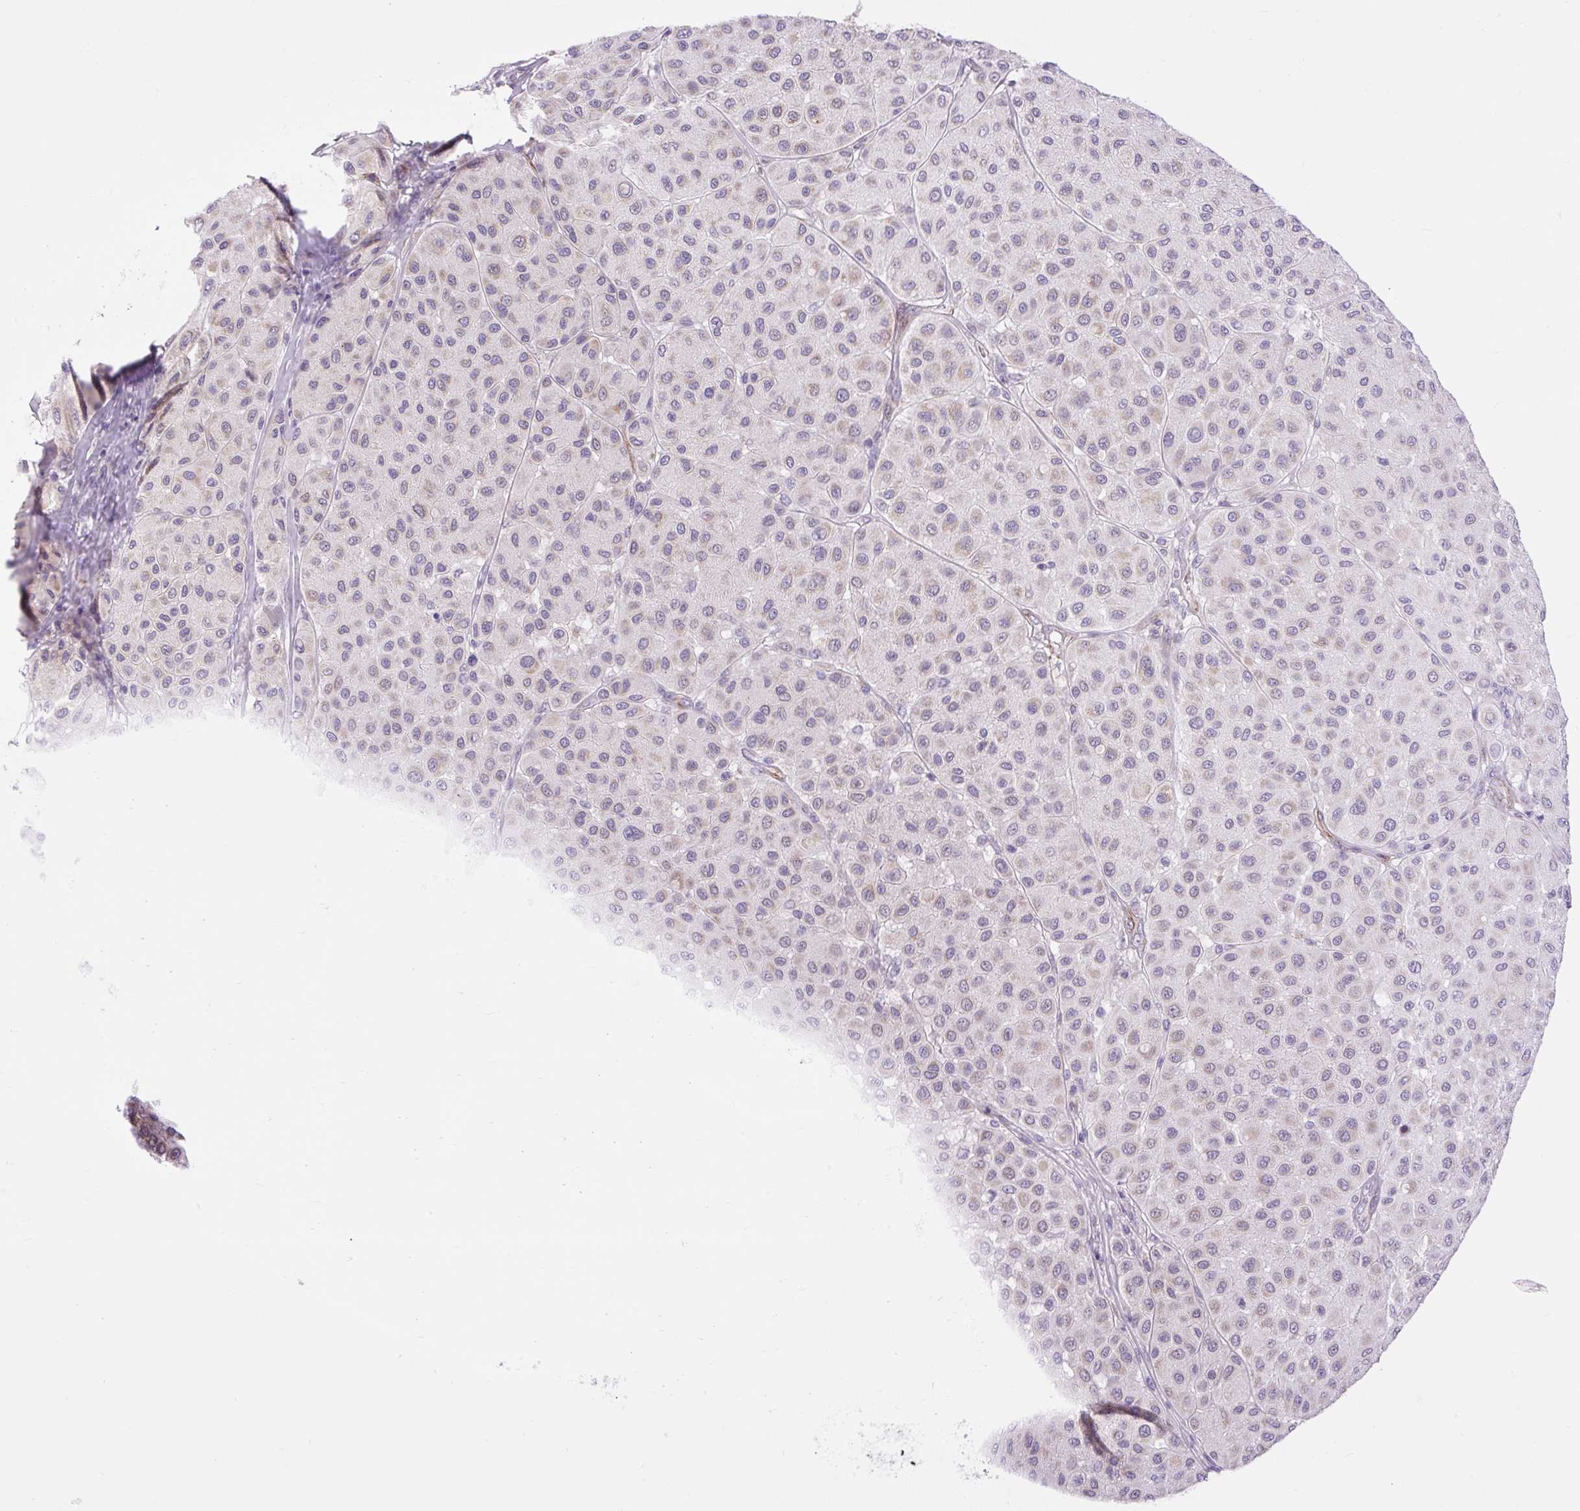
{"staining": {"intensity": "weak", "quantity": "25%-75%", "location": "cytoplasmic/membranous"}, "tissue": "melanoma", "cell_type": "Tumor cells", "image_type": "cancer", "snomed": [{"axis": "morphology", "description": "Malignant melanoma, Metastatic site"}, {"axis": "topography", "description": "Smooth muscle"}], "caption": "Malignant melanoma (metastatic site) stained for a protein displays weak cytoplasmic/membranous positivity in tumor cells.", "gene": "RNASE10", "patient": {"sex": "male", "age": 41}}